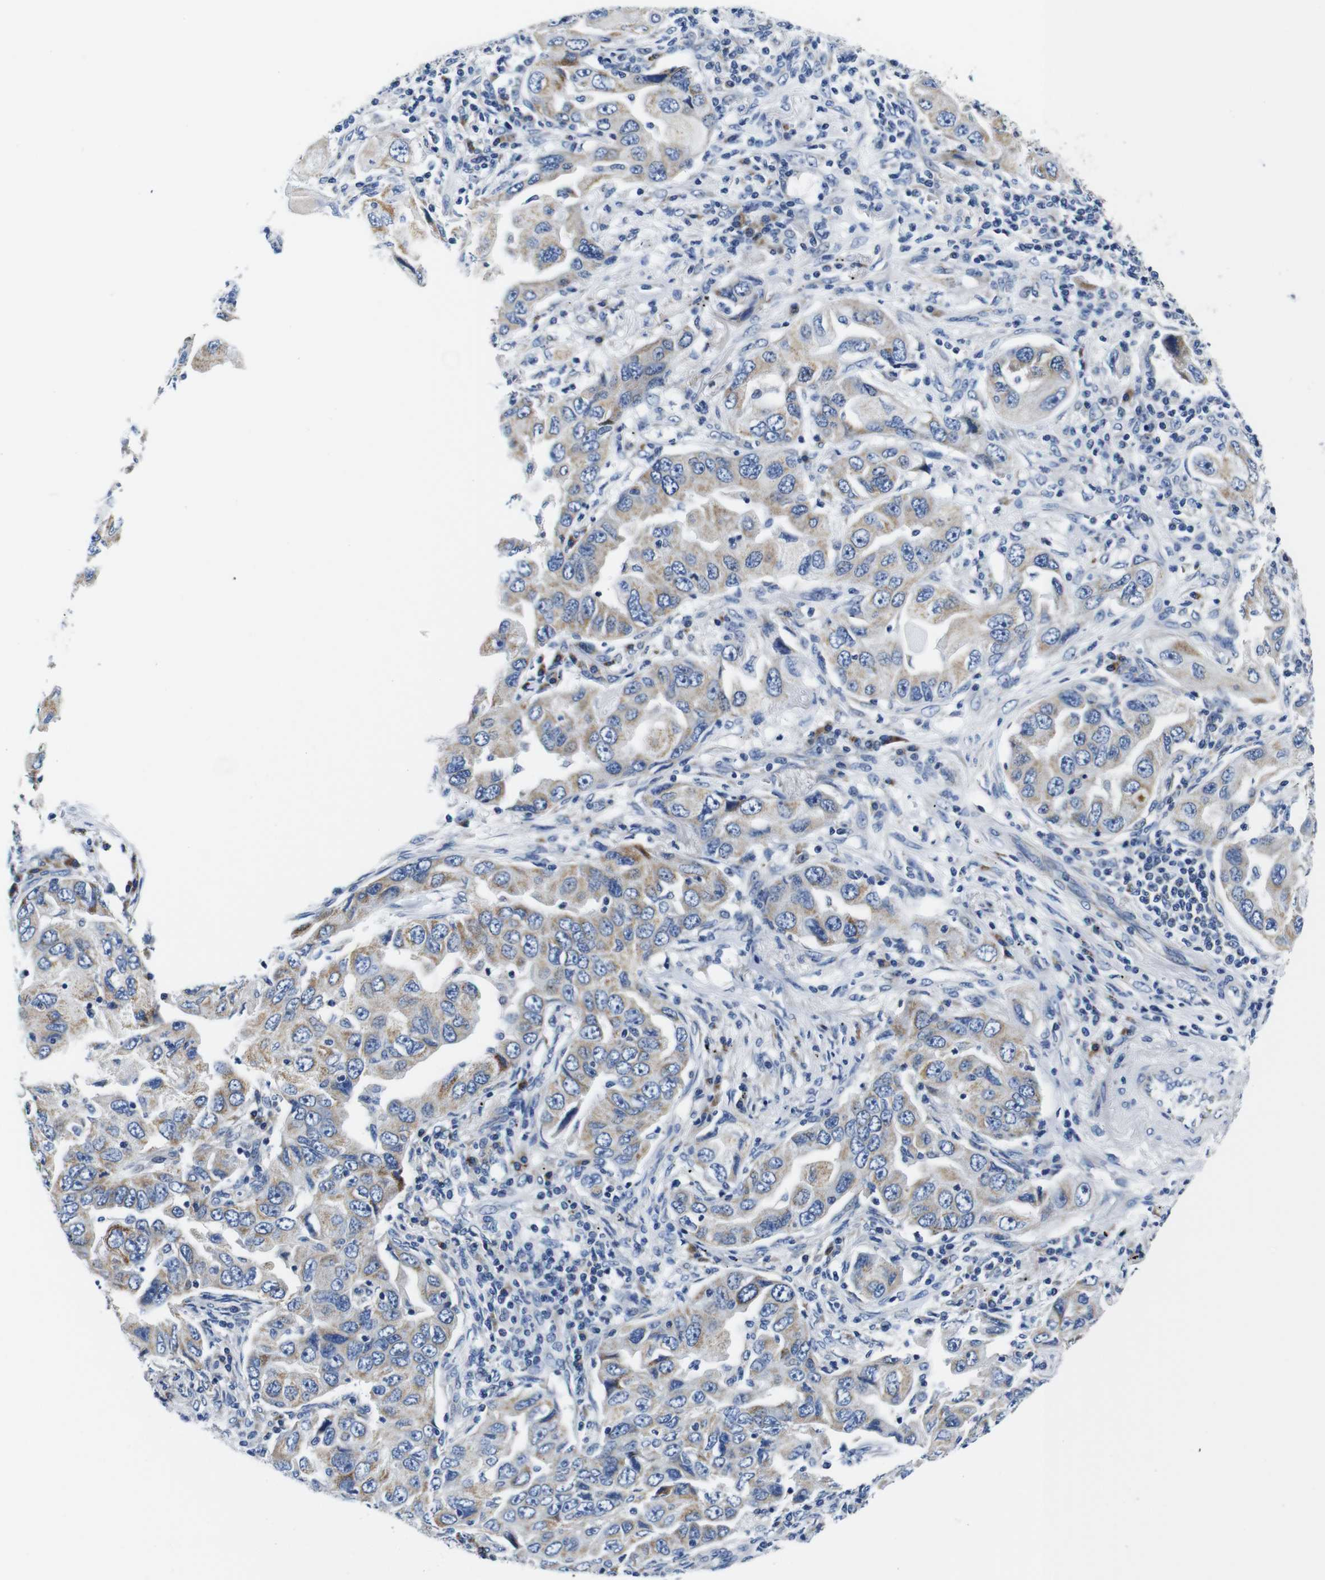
{"staining": {"intensity": "weak", "quantity": "25%-75%", "location": "cytoplasmic/membranous"}, "tissue": "lung cancer", "cell_type": "Tumor cells", "image_type": "cancer", "snomed": [{"axis": "morphology", "description": "Adenocarcinoma, NOS"}, {"axis": "topography", "description": "Lung"}], "caption": "This photomicrograph shows immunohistochemistry staining of lung cancer (adenocarcinoma), with low weak cytoplasmic/membranous expression in approximately 25%-75% of tumor cells.", "gene": "SNX19", "patient": {"sex": "female", "age": 65}}